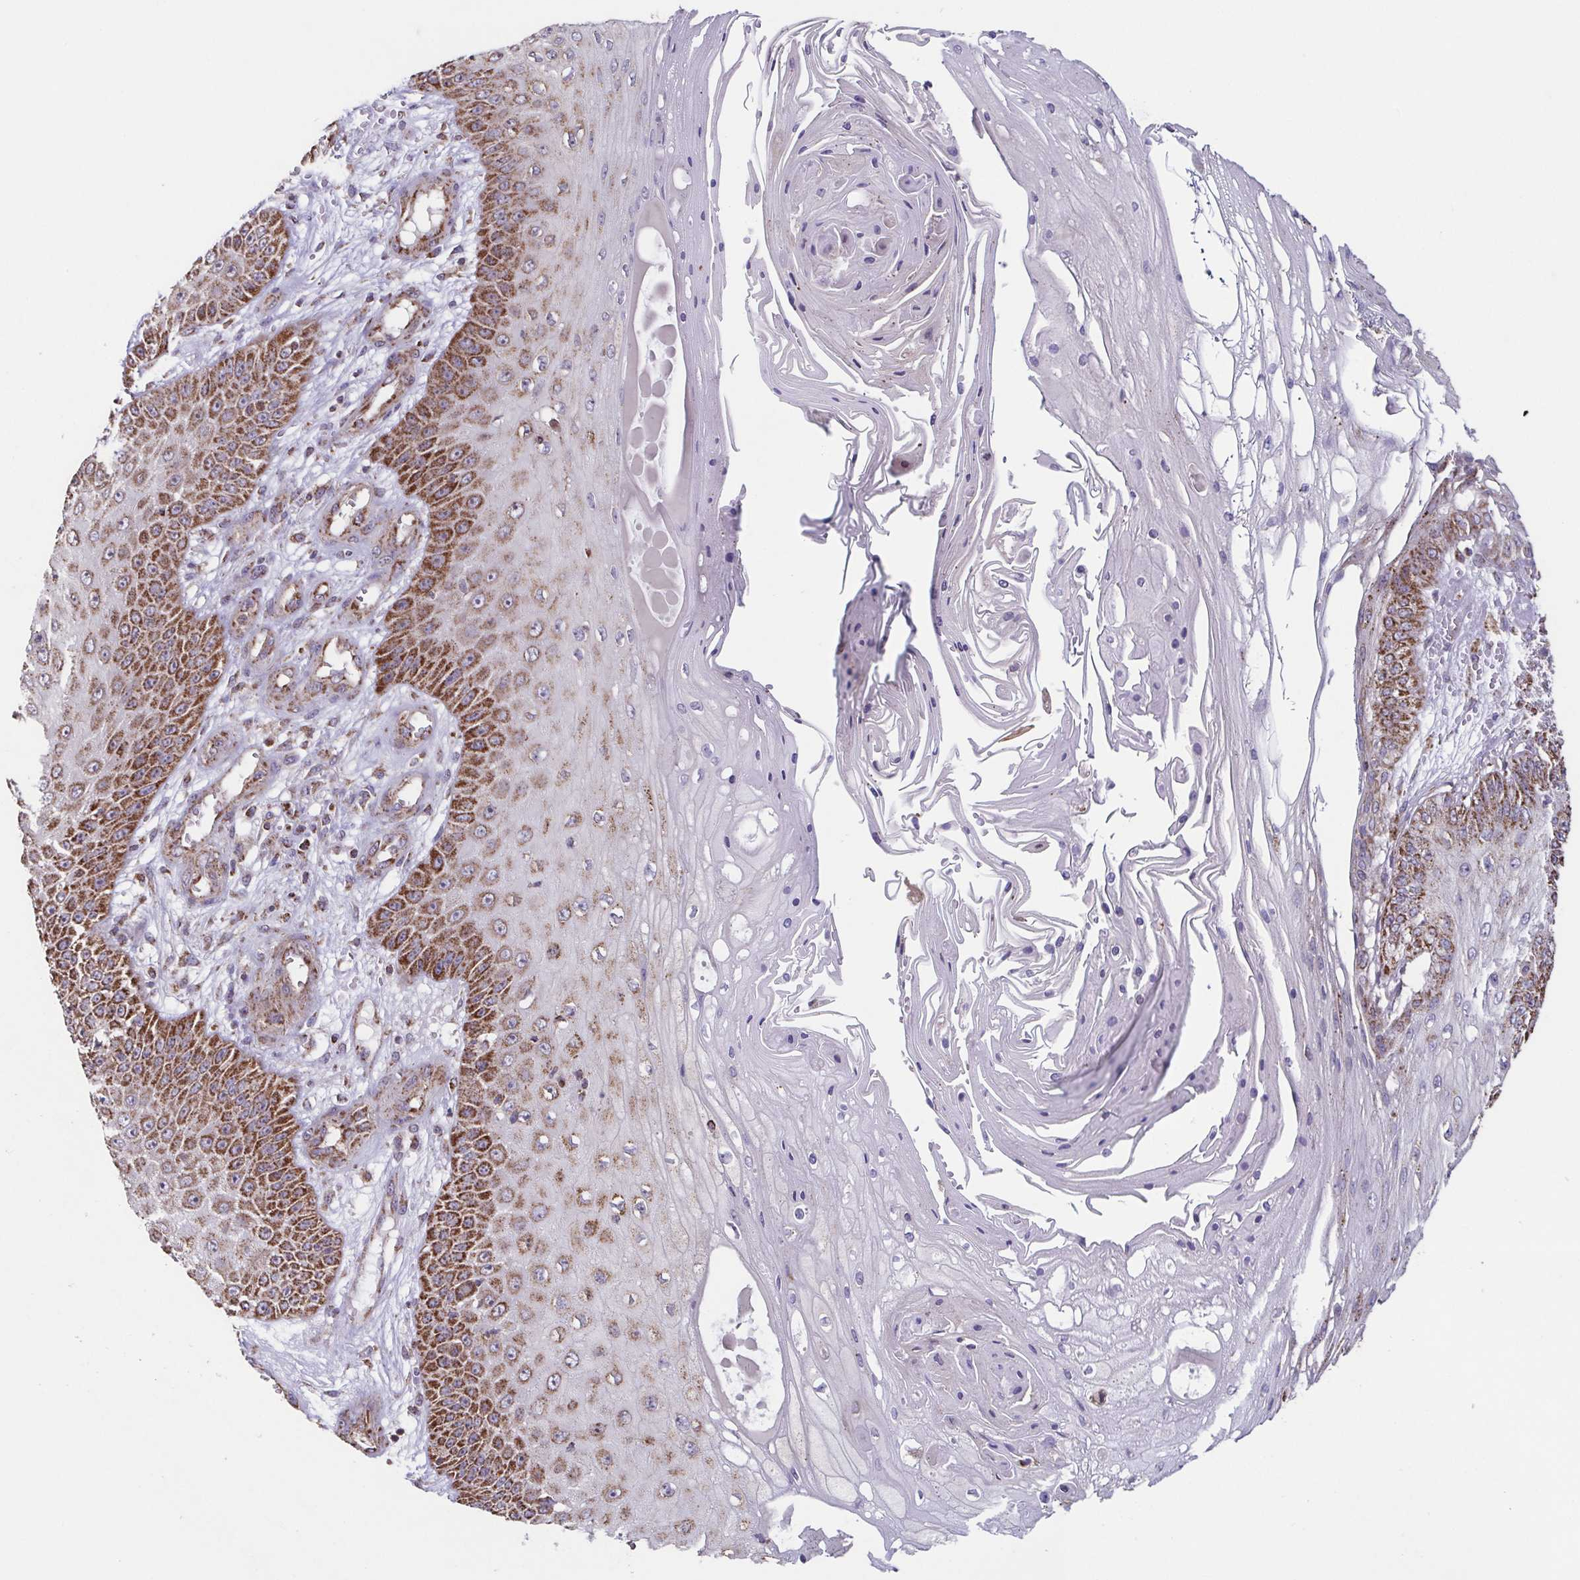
{"staining": {"intensity": "strong", "quantity": "25%-75%", "location": "cytoplasmic/membranous"}, "tissue": "skin cancer", "cell_type": "Tumor cells", "image_type": "cancer", "snomed": [{"axis": "morphology", "description": "Squamous cell carcinoma, NOS"}, {"axis": "topography", "description": "Skin"}], "caption": "Brown immunohistochemical staining in human skin squamous cell carcinoma exhibits strong cytoplasmic/membranous staining in about 25%-75% of tumor cells.", "gene": "DIP2B", "patient": {"sex": "male", "age": 70}}